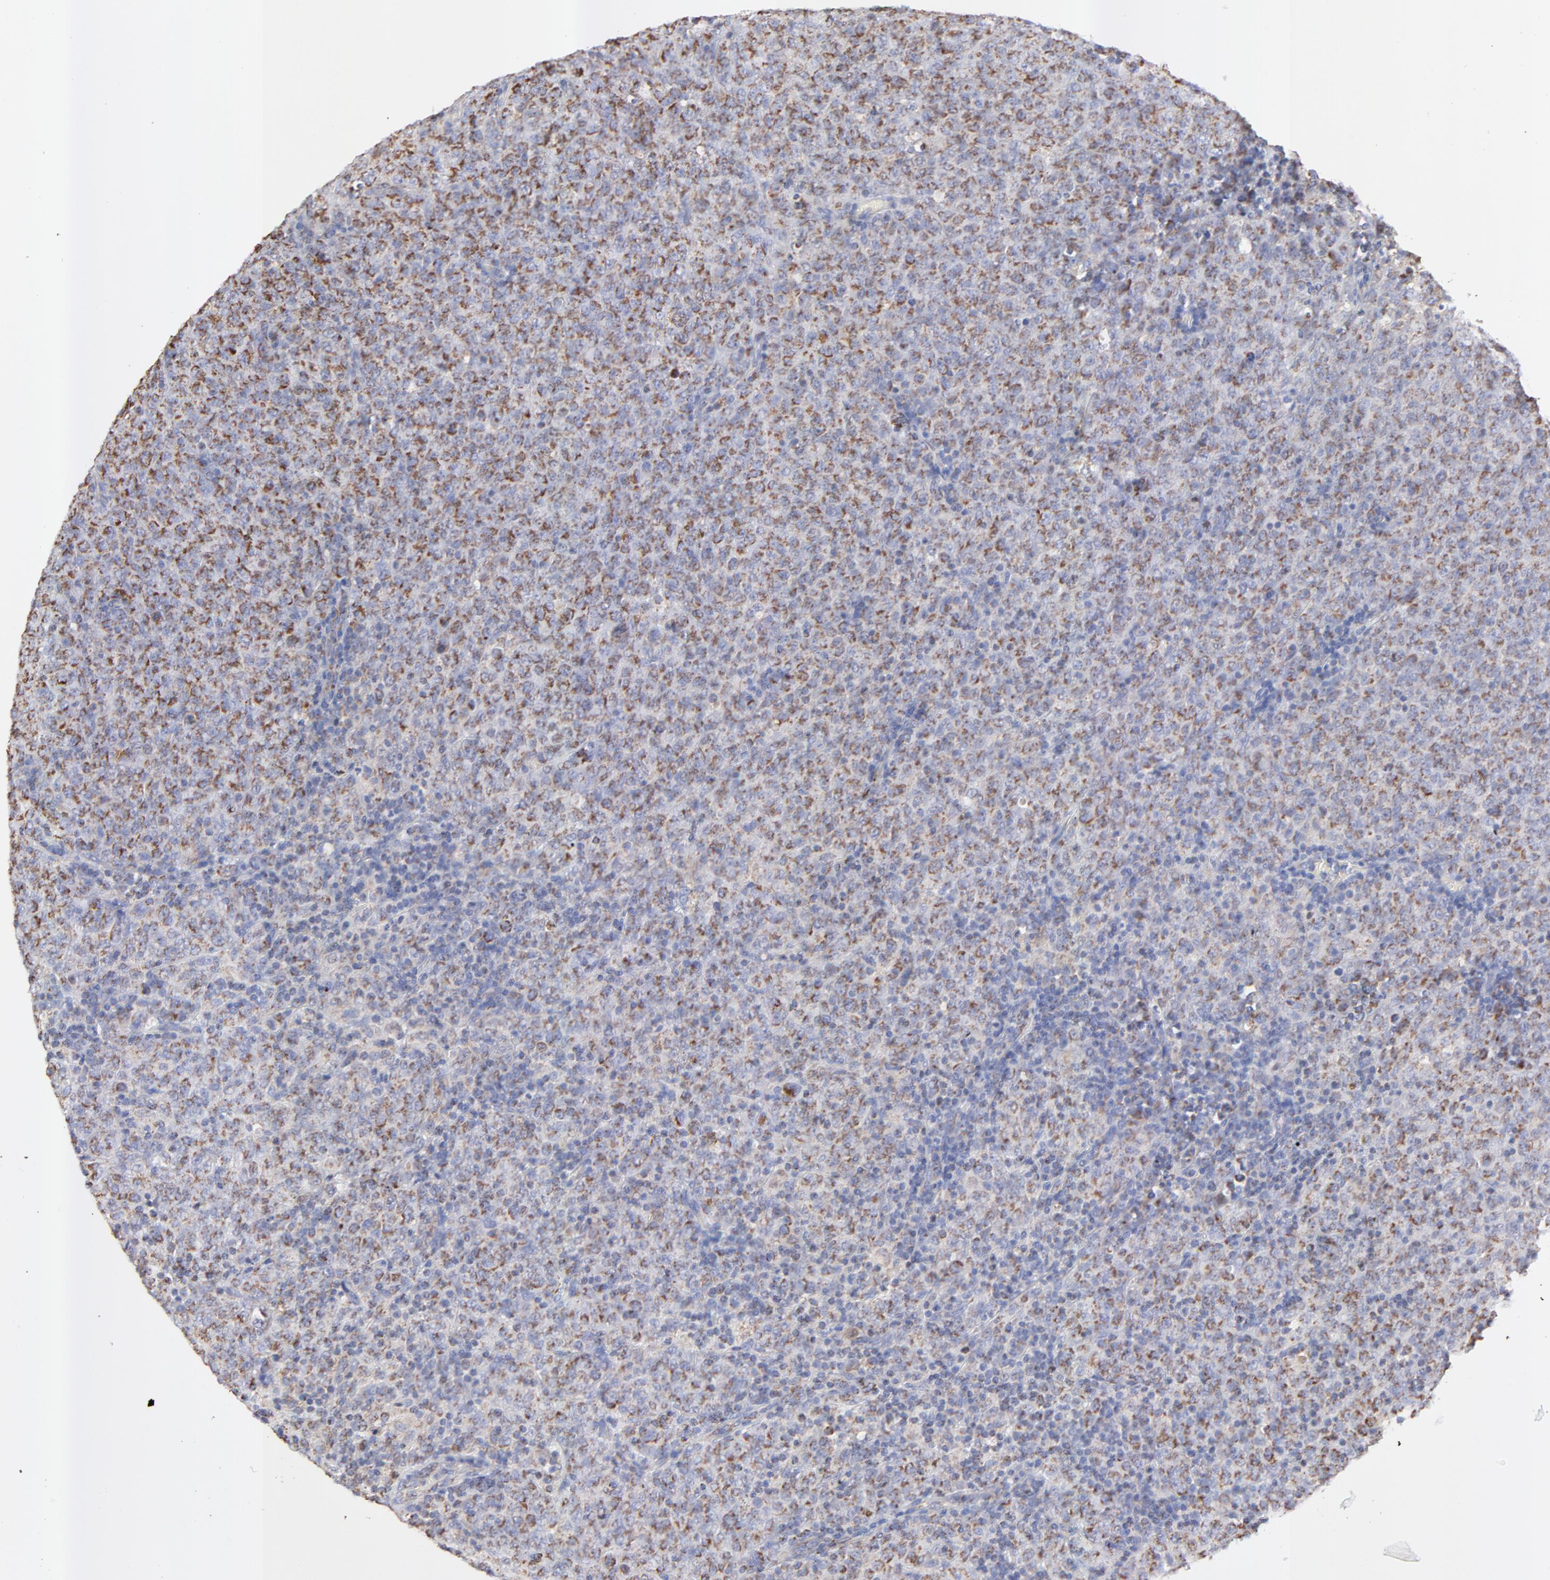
{"staining": {"intensity": "moderate", "quantity": ">75%", "location": "cytoplasmic/membranous"}, "tissue": "lymphoma", "cell_type": "Tumor cells", "image_type": "cancer", "snomed": [{"axis": "morphology", "description": "Malignant lymphoma, non-Hodgkin's type, High grade"}, {"axis": "topography", "description": "Tonsil"}], "caption": "Human lymphoma stained for a protein (brown) shows moderate cytoplasmic/membranous positive positivity in about >75% of tumor cells.", "gene": "COX4I1", "patient": {"sex": "female", "age": 36}}